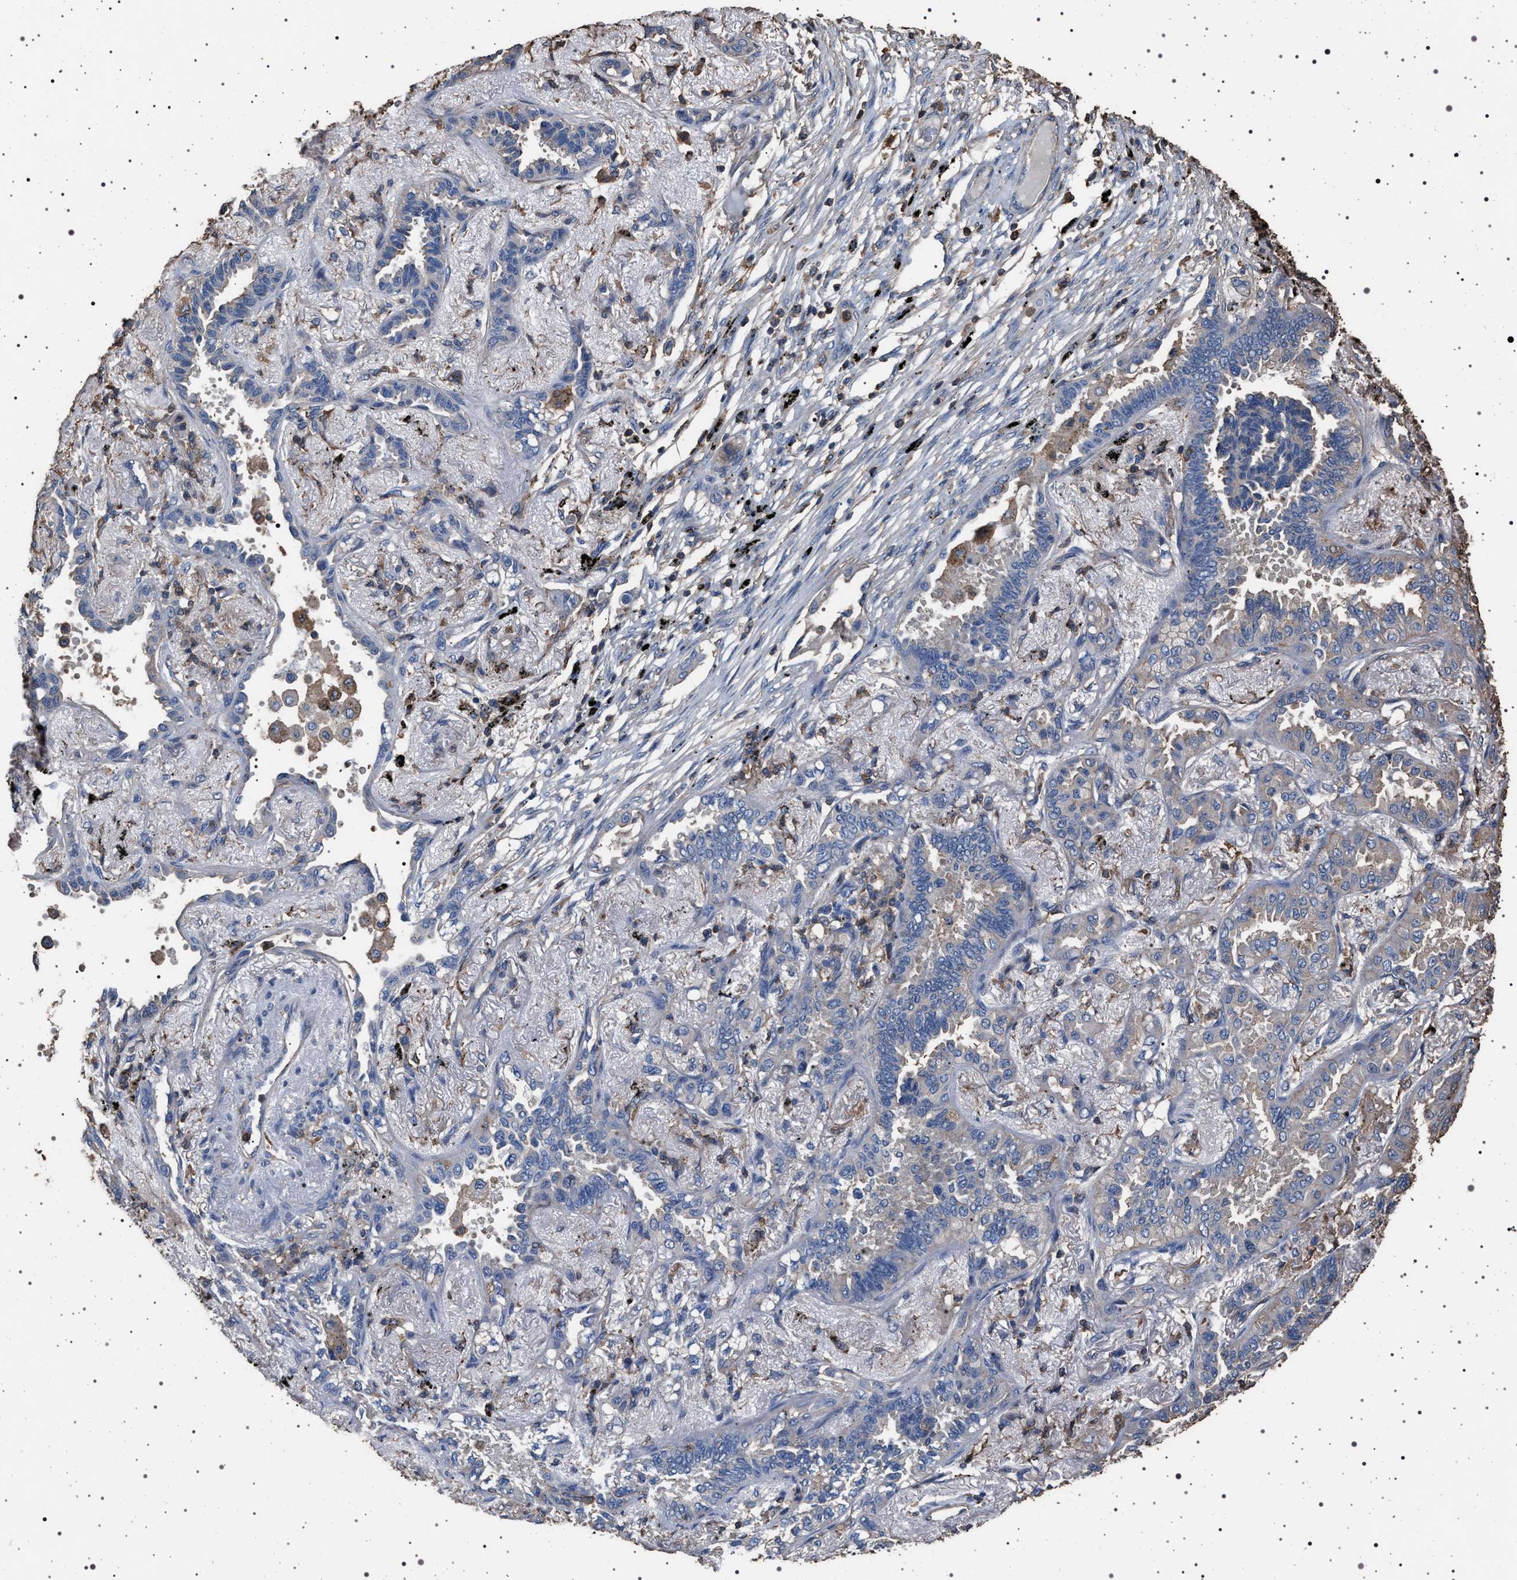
{"staining": {"intensity": "negative", "quantity": "none", "location": "none"}, "tissue": "lung cancer", "cell_type": "Tumor cells", "image_type": "cancer", "snomed": [{"axis": "morphology", "description": "Adenocarcinoma, NOS"}, {"axis": "topography", "description": "Lung"}], "caption": "The image reveals no significant positivity in tumor cells of adenocarcinoma (lung).", "gene": "SMAP2", "patient": {"sex": "male", "age": 59}}